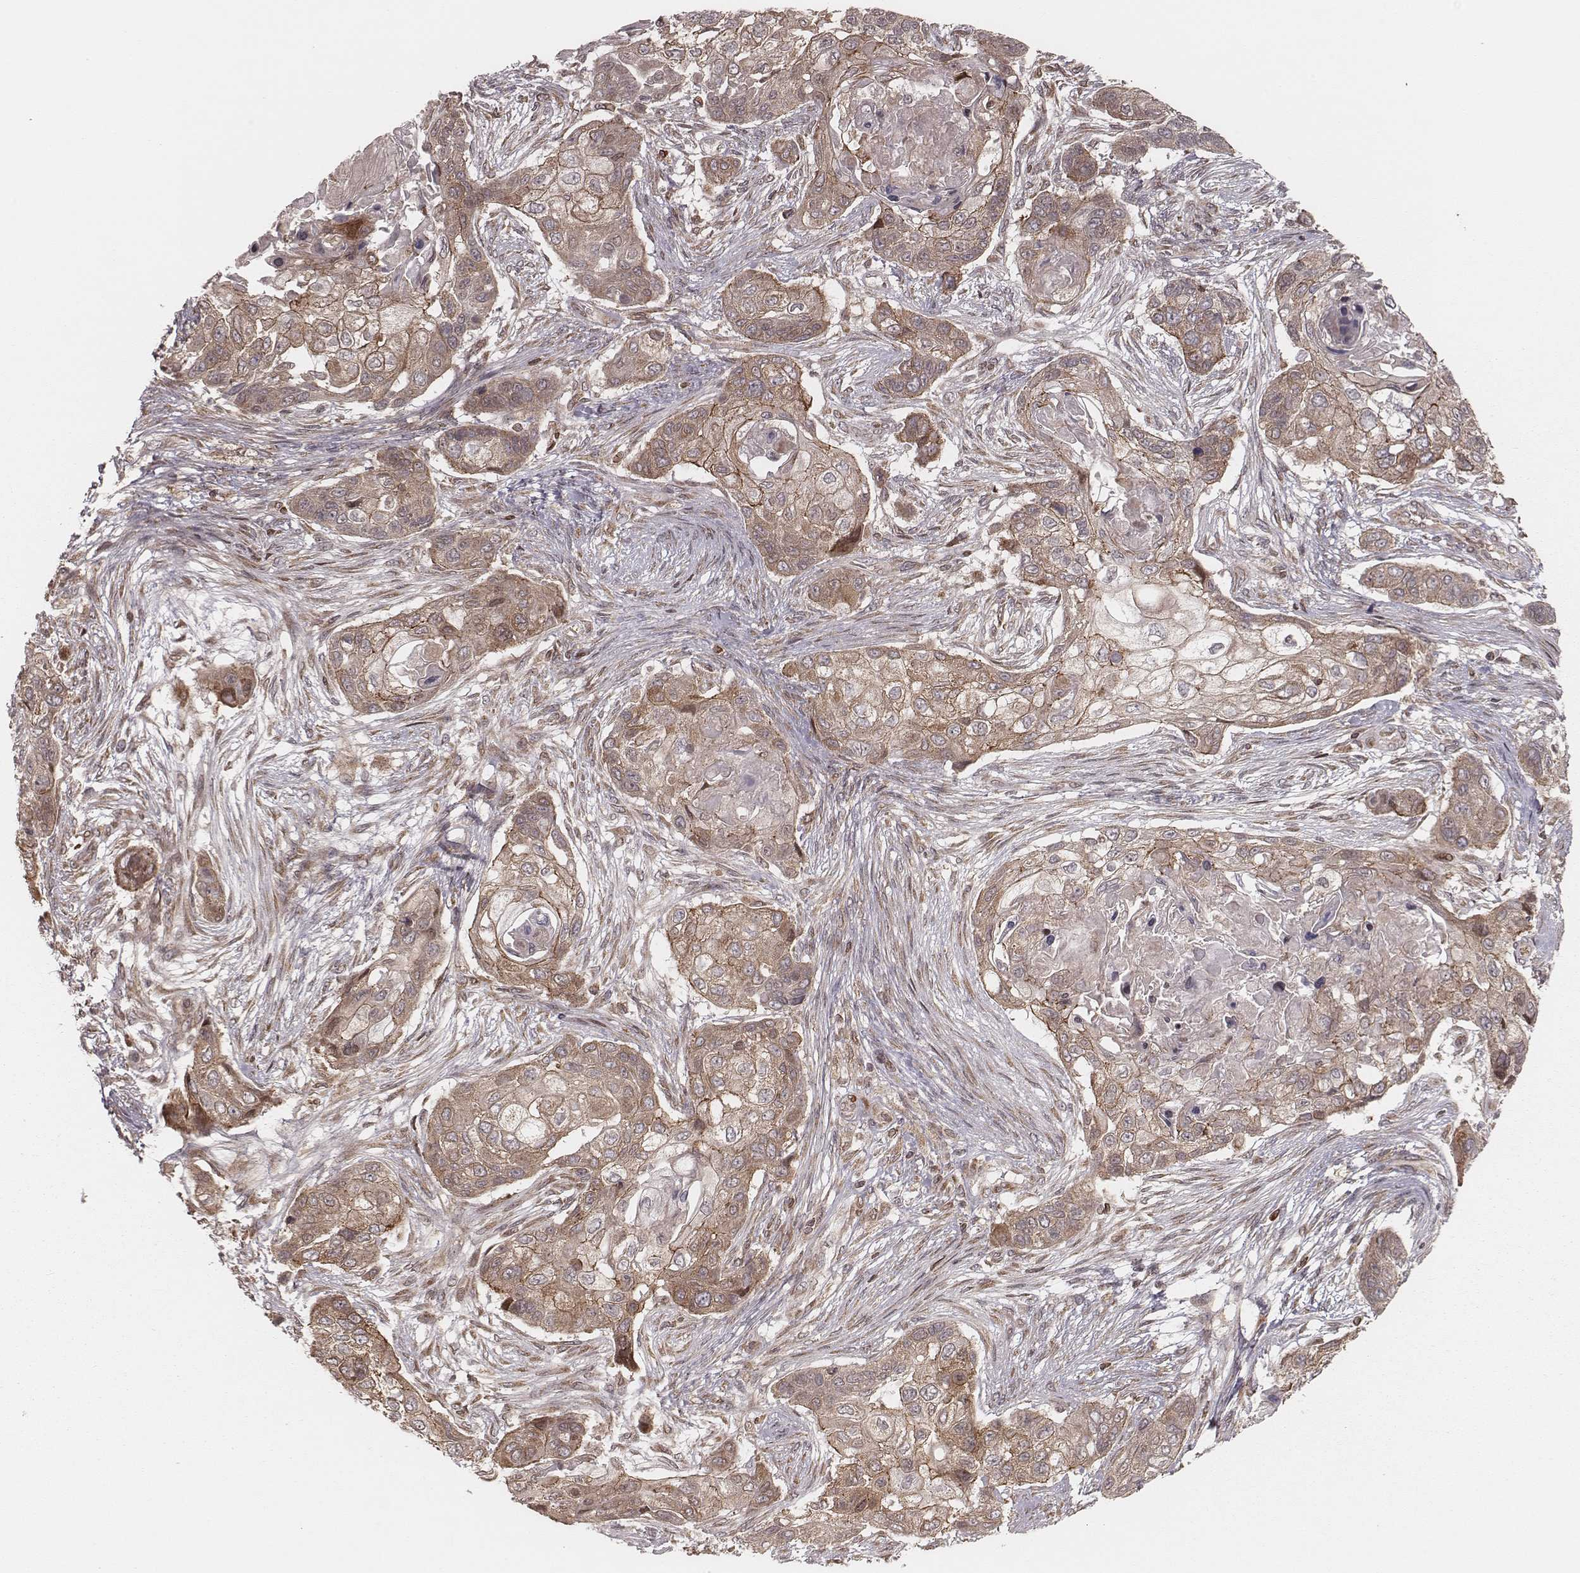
{"staining": {"intensity": "moderate", "quantity": ">75%", "location": "cytoplasmic/membranous"}, "tissue": "lung cancer", "cell_type": "Tumor cells", "image_type": "cancer", "snomed": [{"axis": "morphology", "description": "Squamous cell carcinoma, NOS"}, {"axis": "topography", "description": "Lung"}], "caption": "Immunohistochemical staining of lung cancer (squamous cell carcinoma) reveals medium levels of moderate cytoplasmic/membranous expression in approximately >75% of tumor cells.", "gene": "MYO19", "patient": {"sex": "male", "age": 69}}